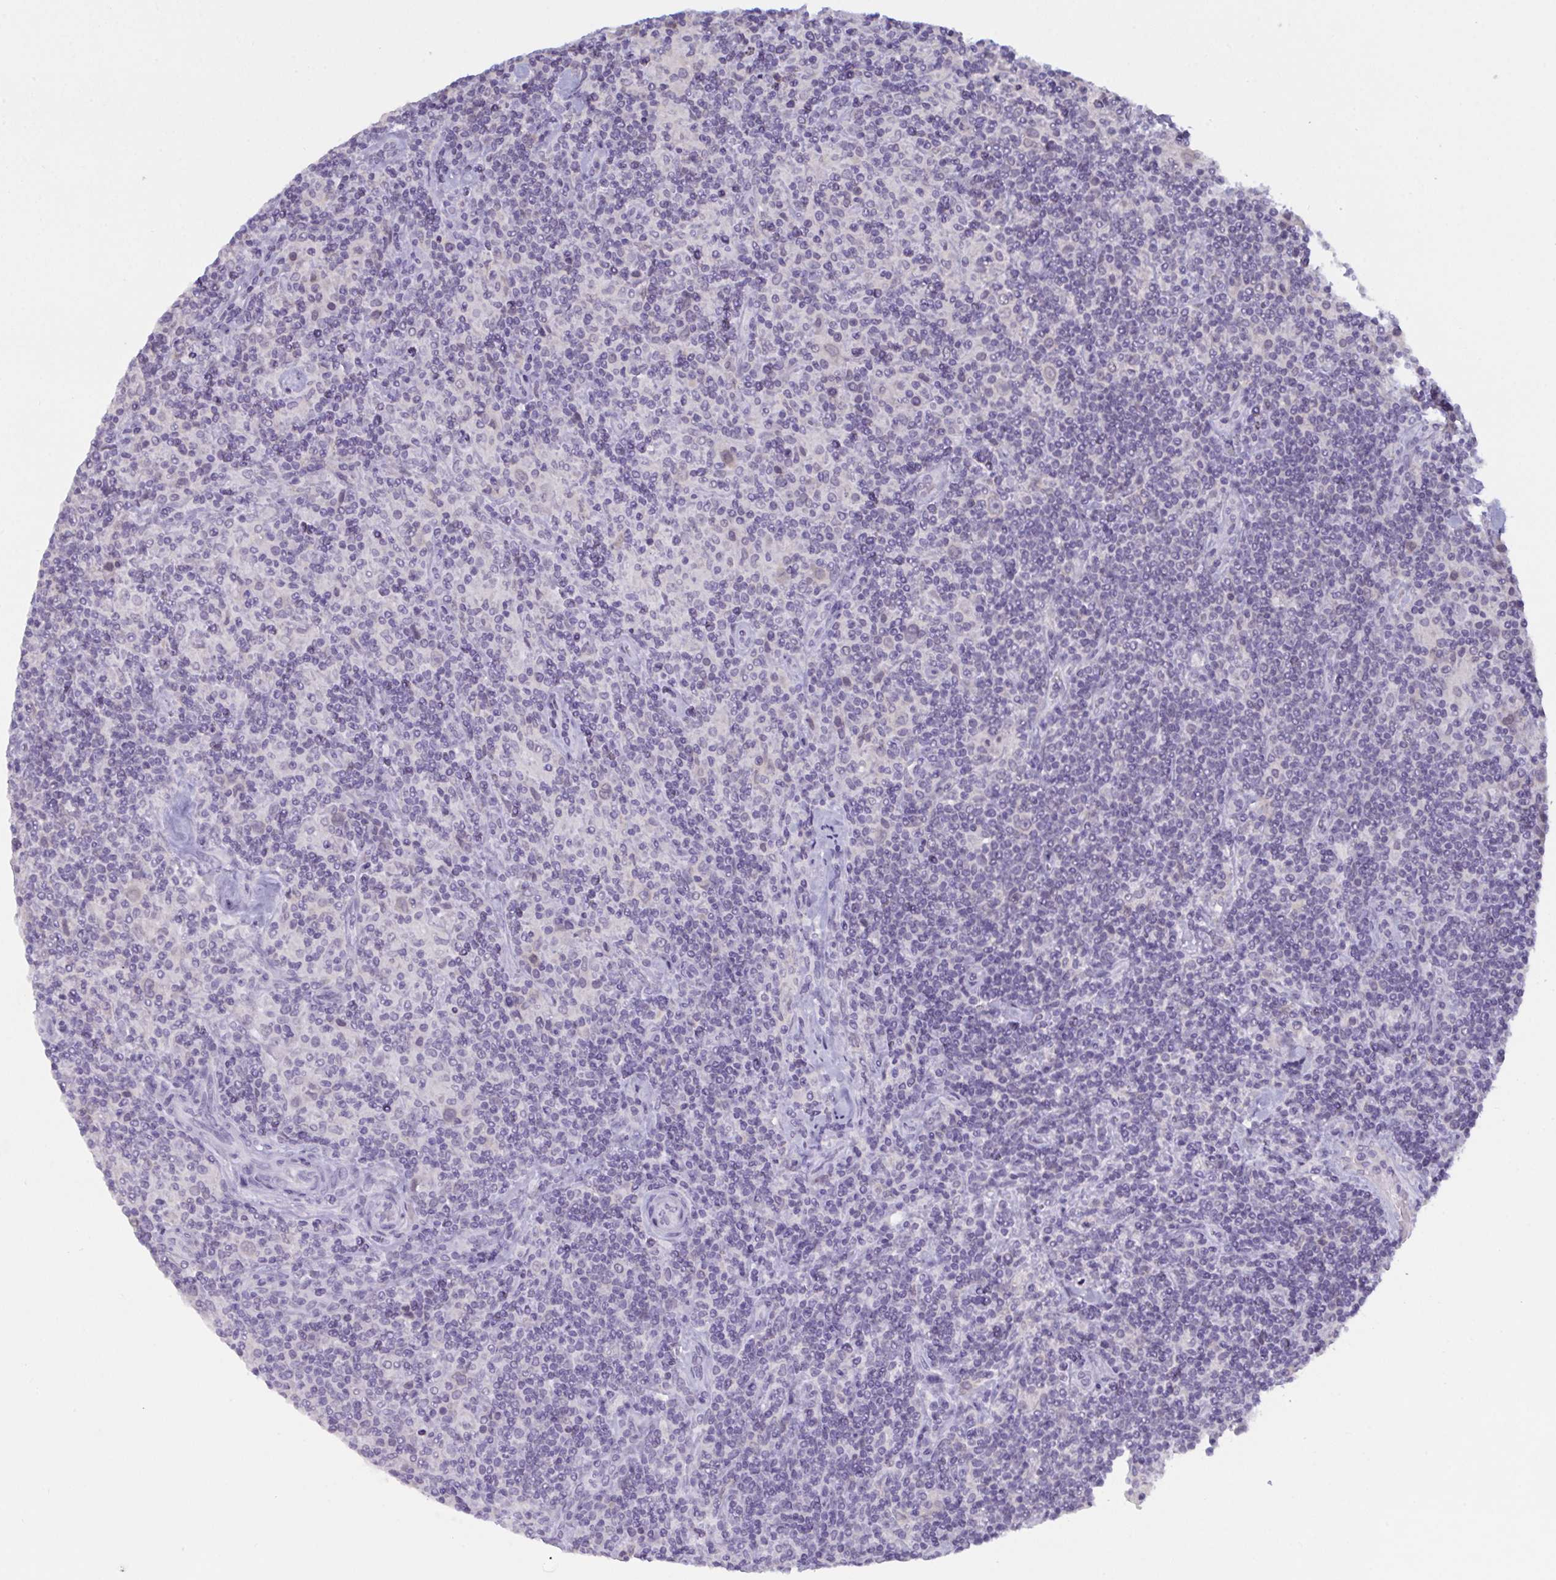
{"staining": {"intensity": "negative", "quantity": "none", "location": "none"}, "tissue": "lymphoma", "cell_type": "Tumor cells", "image_type": "cancer", "snomed": [{"axis": "morphology", "description": "Hodgkin's disease, NOS"}, {"axis": "topography", "description": "Lymph node"}], "caption": "Immunohistochemical staining of human Hodgkin's disease shows no significant staining in tumor cells. Brightfield microscopy of IHC stained with DAB (3,3'-diaminobenzidine) (brown) and hematoxylin (blue), captured at high magnification.", "gene": "SERPINB13", "patient": {"sex": "male", "age": 70}}